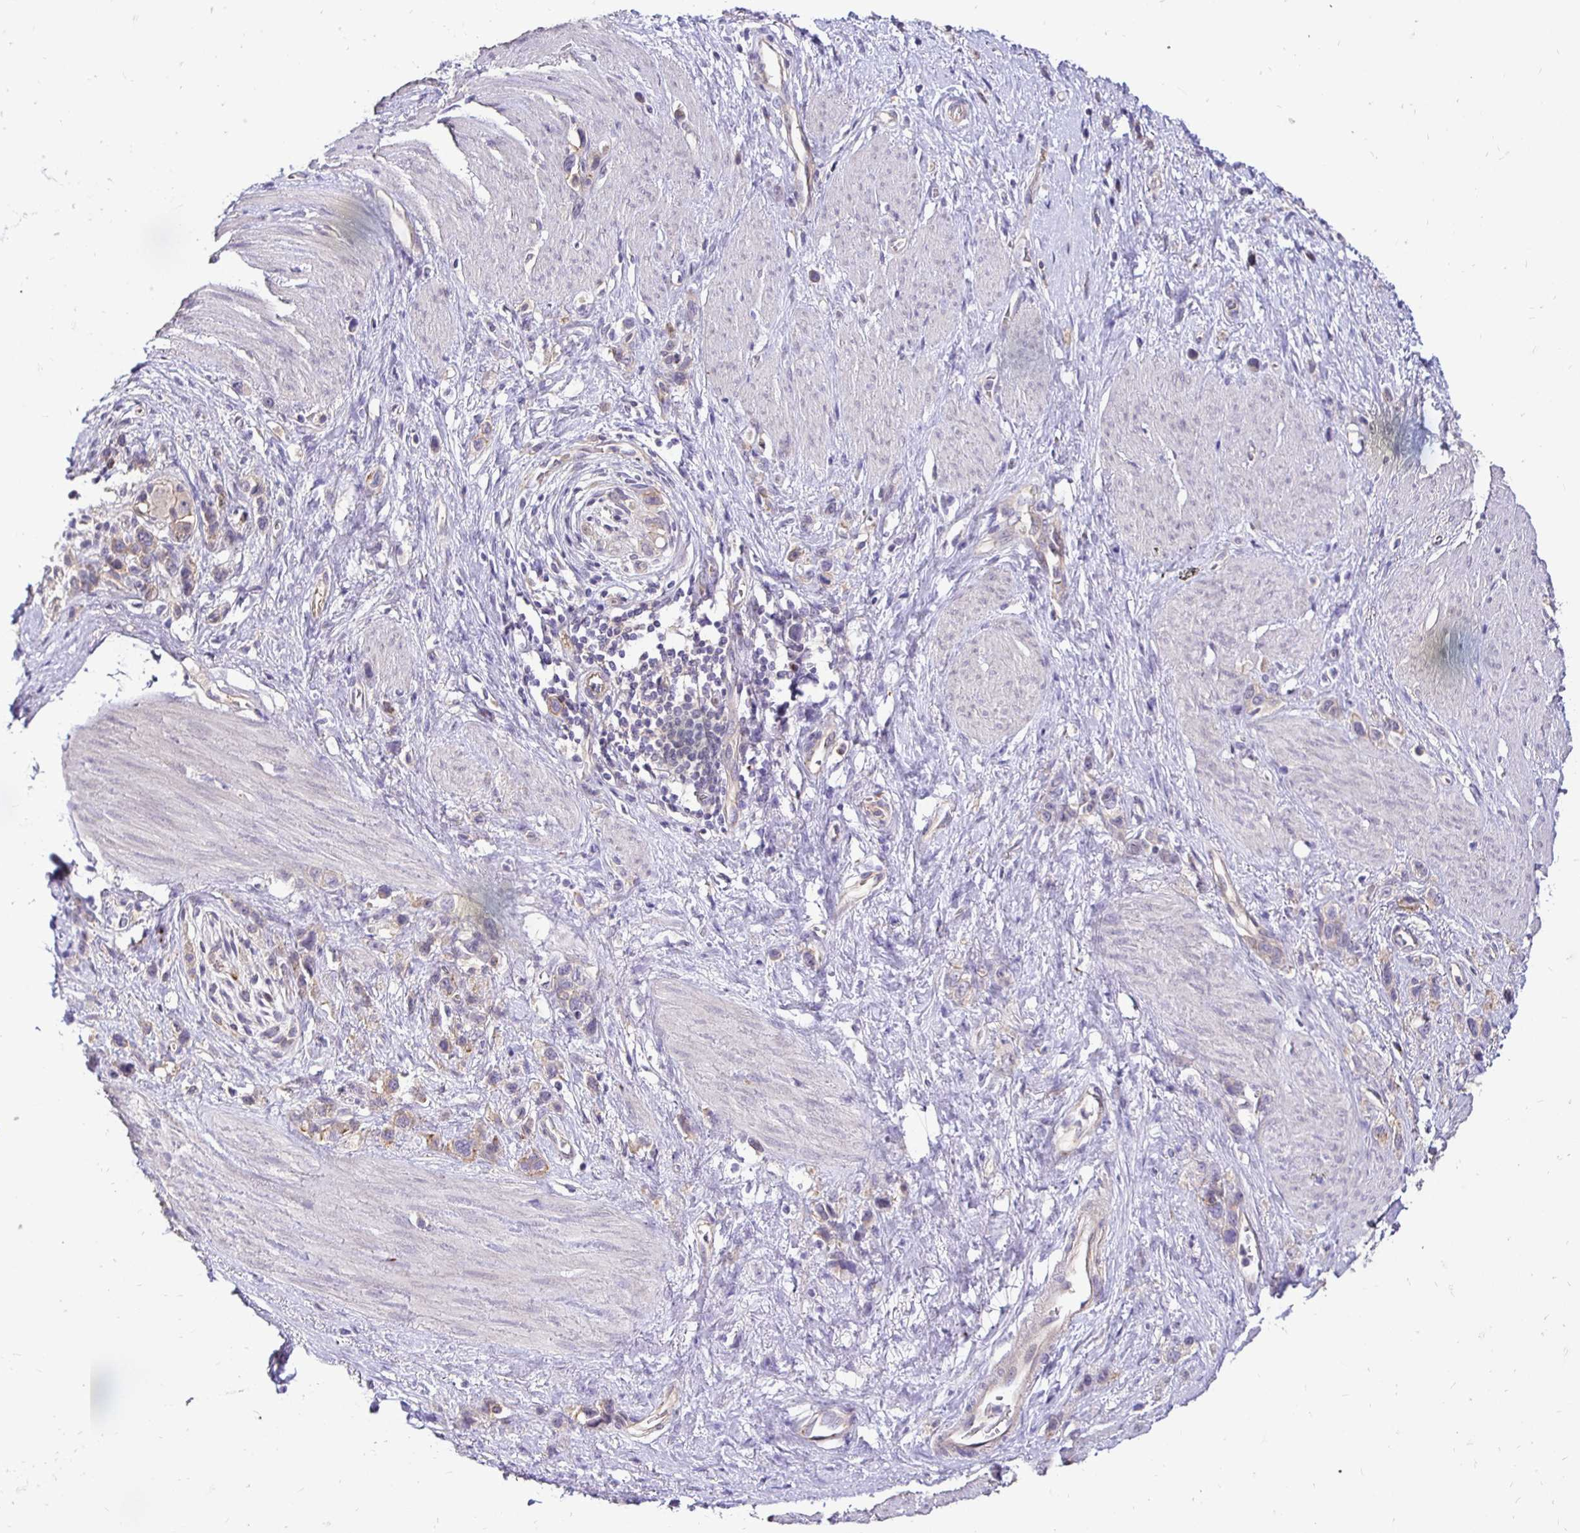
{"staining": {"intensity": "weak", "quantity": "<25%", "location": "cytoplasmic/membranous"}, "tissue": "stomach cancer", "cell_type": "Tumor cells", "image_type": "cancer", "snomed": [{"axis": "morphology", "description": "Adenocarcinoma, NOS"}, {"axis": "topography", "description": "Stomach"}], "caption": "This is a photomicrograph of IHC staining of stomach cancer, which shows no staining in tumor cells.", "gene": "SLC9A1", "patient": {"sex": "female", "age": 65}}